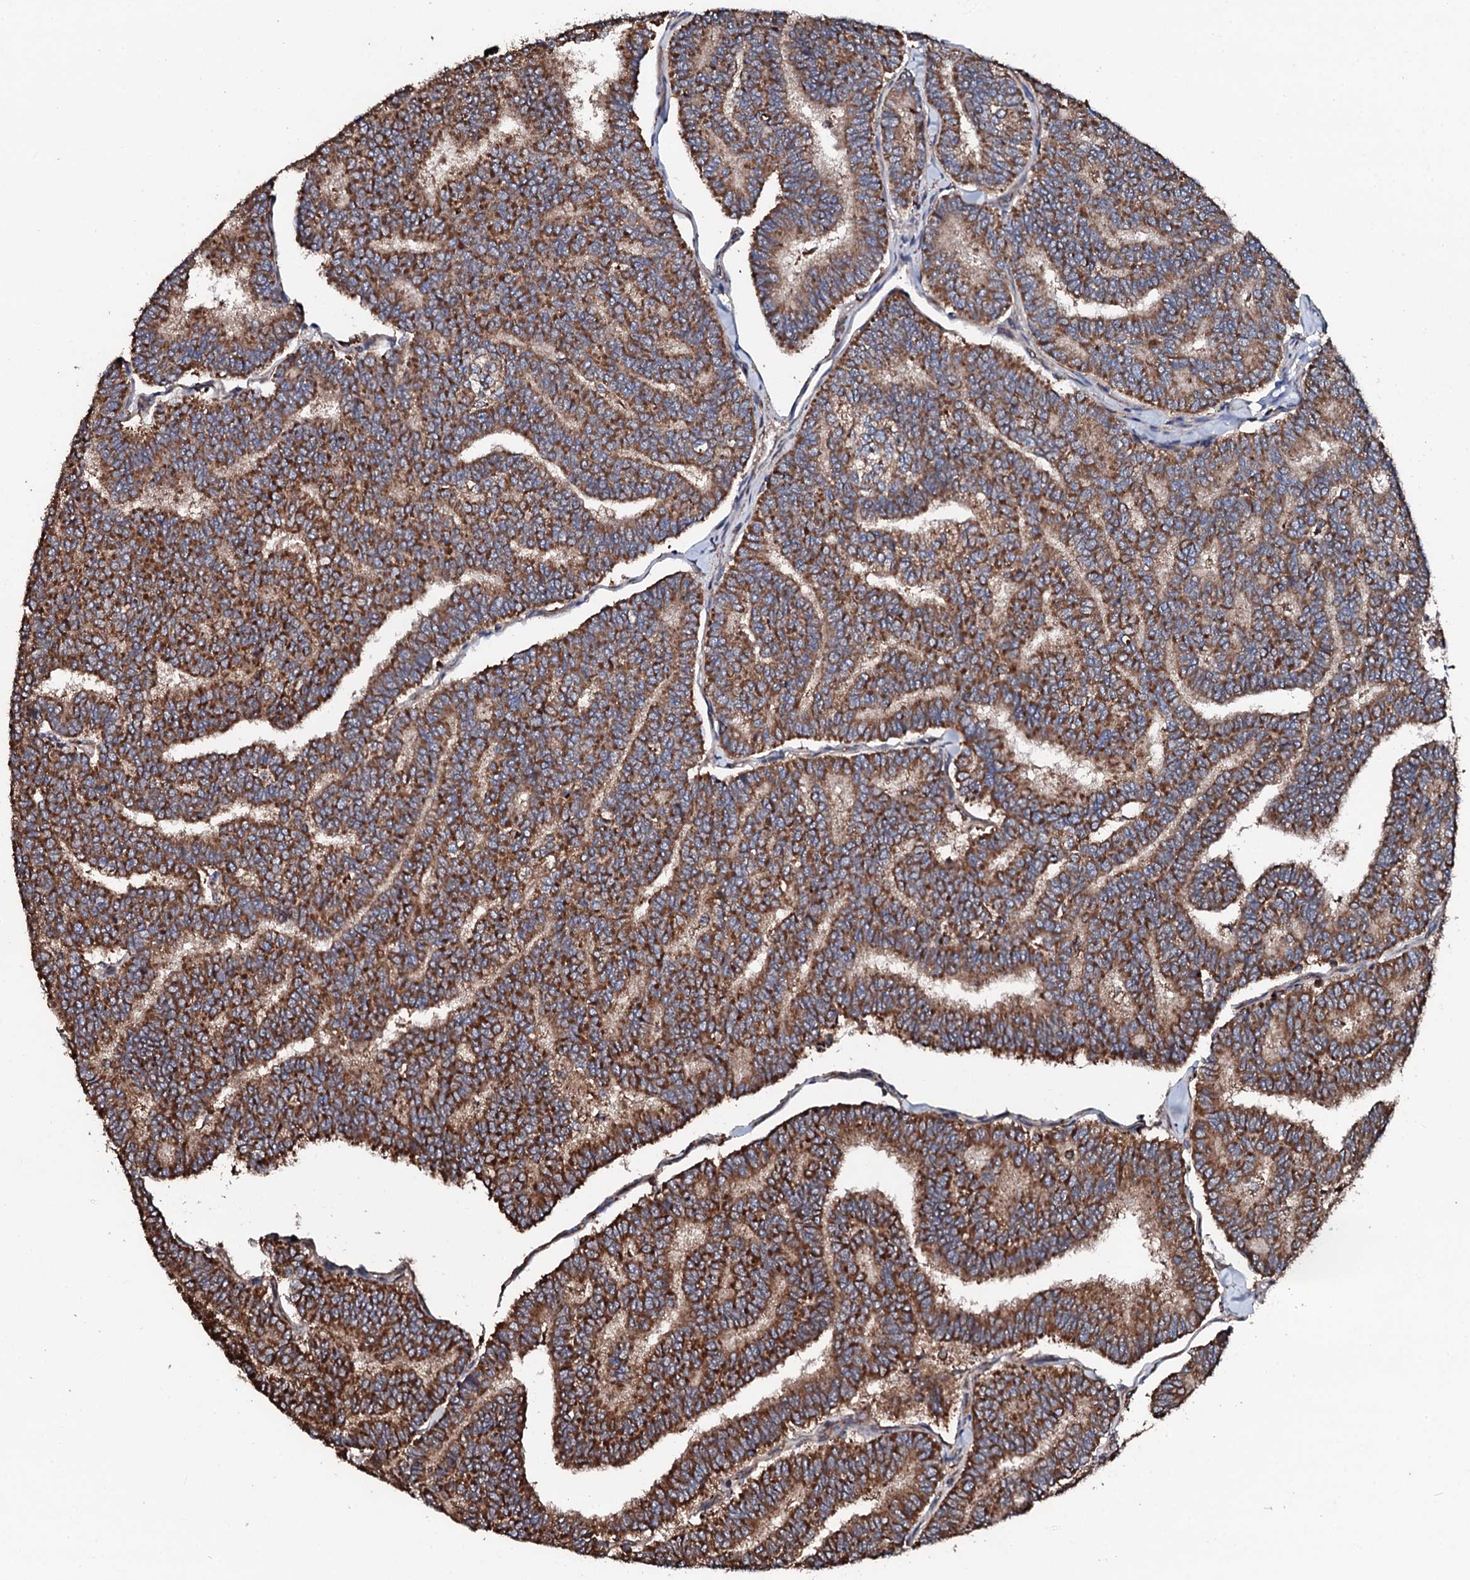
{"staining": {"intensity": "strong", "quantity": ">75%", "location": "cytoplasmic/membranous"}, "tissue": "thyroid cancer", "cell_type": "Tumor cells", "image_type": "cancer", "snomed": [{"axis": "morphology", "description": "Papillary adenocarcinoma, NOS"}, {"axis": "topography", "description": "Thyroid gland"}], "caption": "This photomicrograph reveals thyroid papillary adenocarcinoma stained with immunohistochemistry (IHC) to label a protein in brown. The cytoplasmic/membranous of tumor cells show strong positivity for the protein. Nuclei are counter-stained blue.", "gene": "CKAP5", "patient": {"sex": "female", "age": 35}}